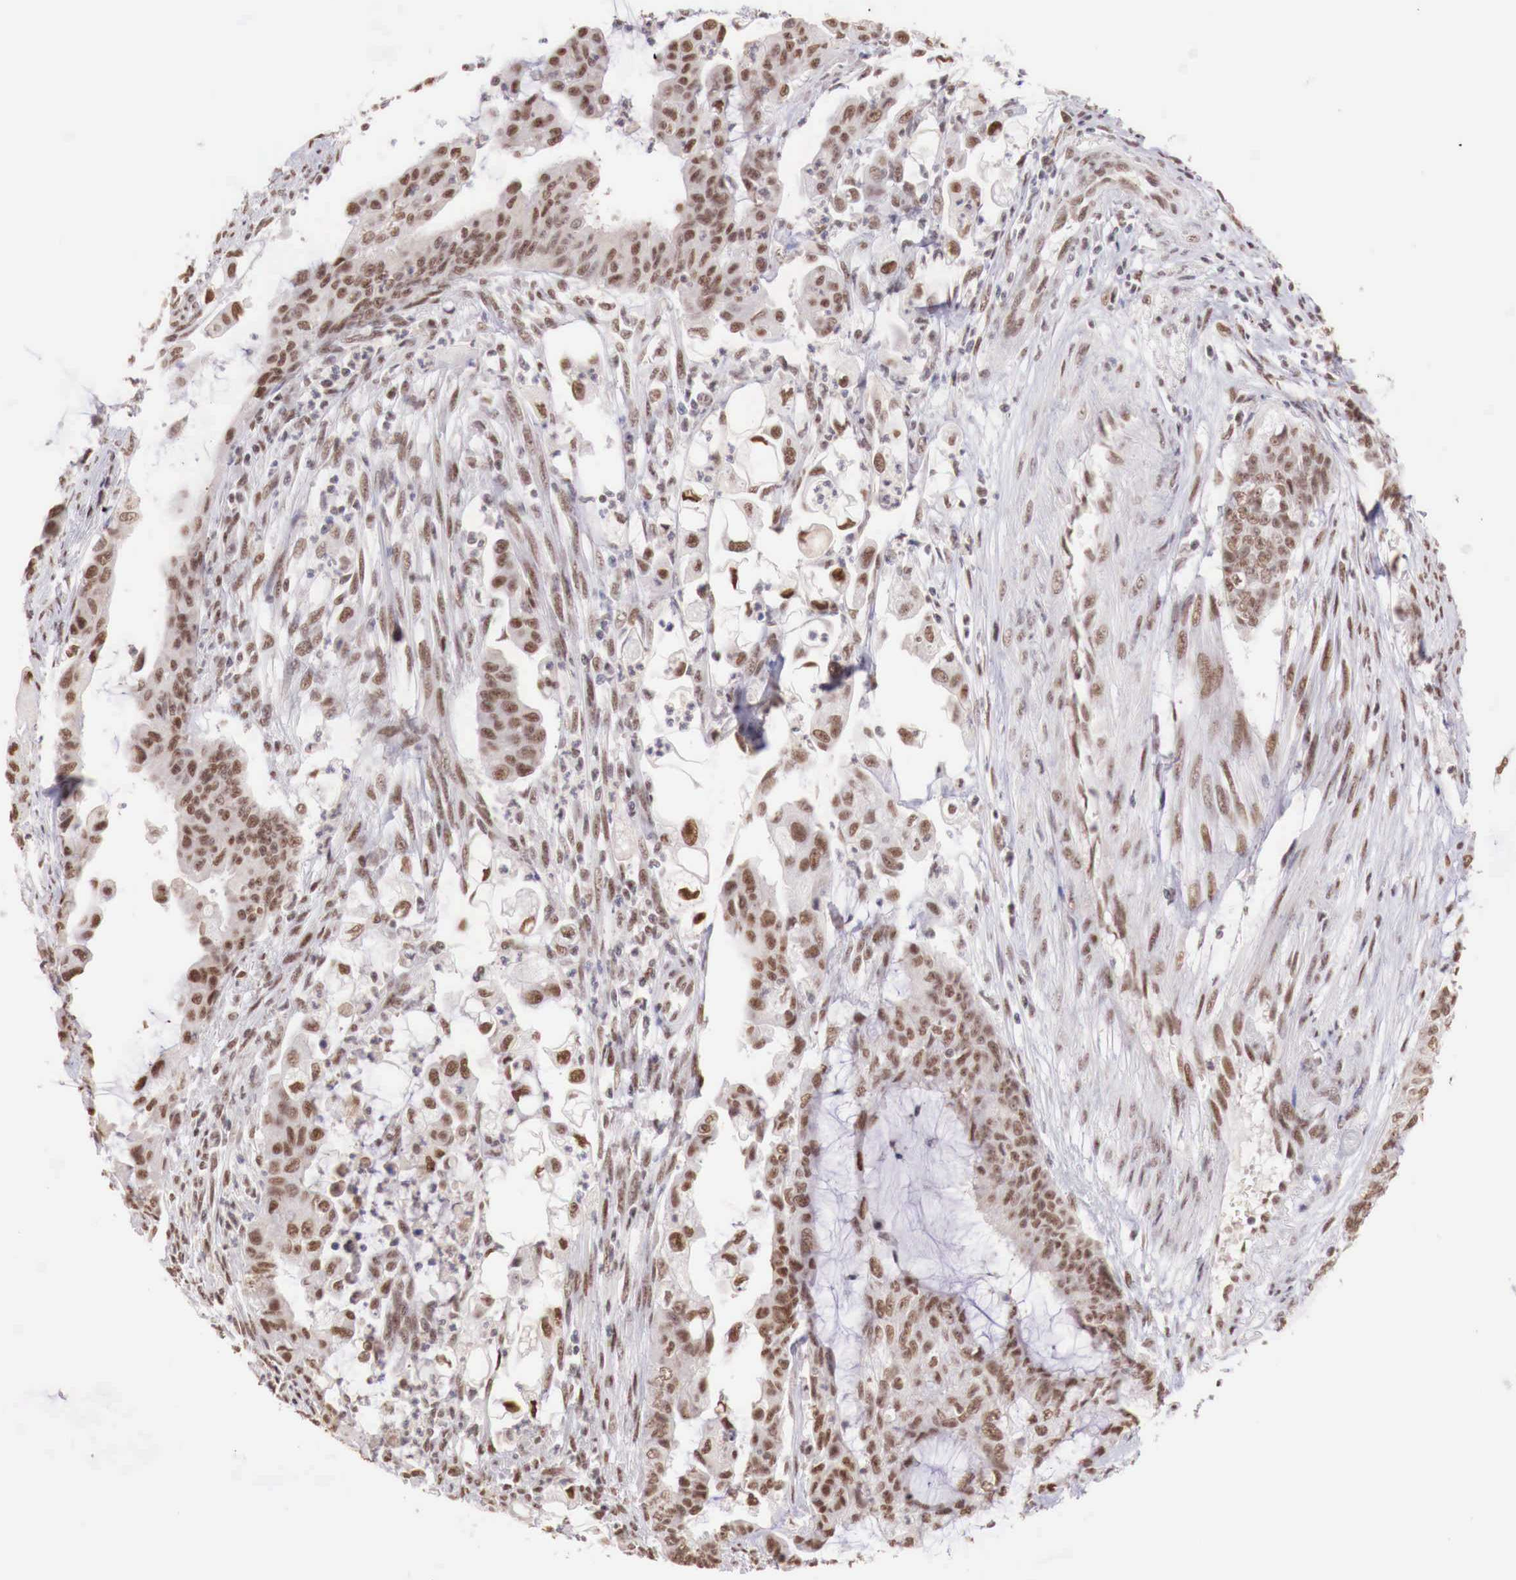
{"staining": {"intensity": "strong", "quantity": ">75%", "location": "nuclear"}, "tissue": "endometrial cancer", "cell_type": "Tumor cells", "image_type": "cancer", "snomed": [{"axis": "morphology", "description": "Adenocarcinoma, NOS"}, {"axis": "topography", "description": "Endometrium"}], "caption": "Endometrial cancer (adenocarcinoma) tissue demonstrates strong nuclear positivity in approximately >75% of tumor cells, visualized by immunohistochemistry.", "gene": "FOXP2", "patient": {"sex": "female", "age": 75}}